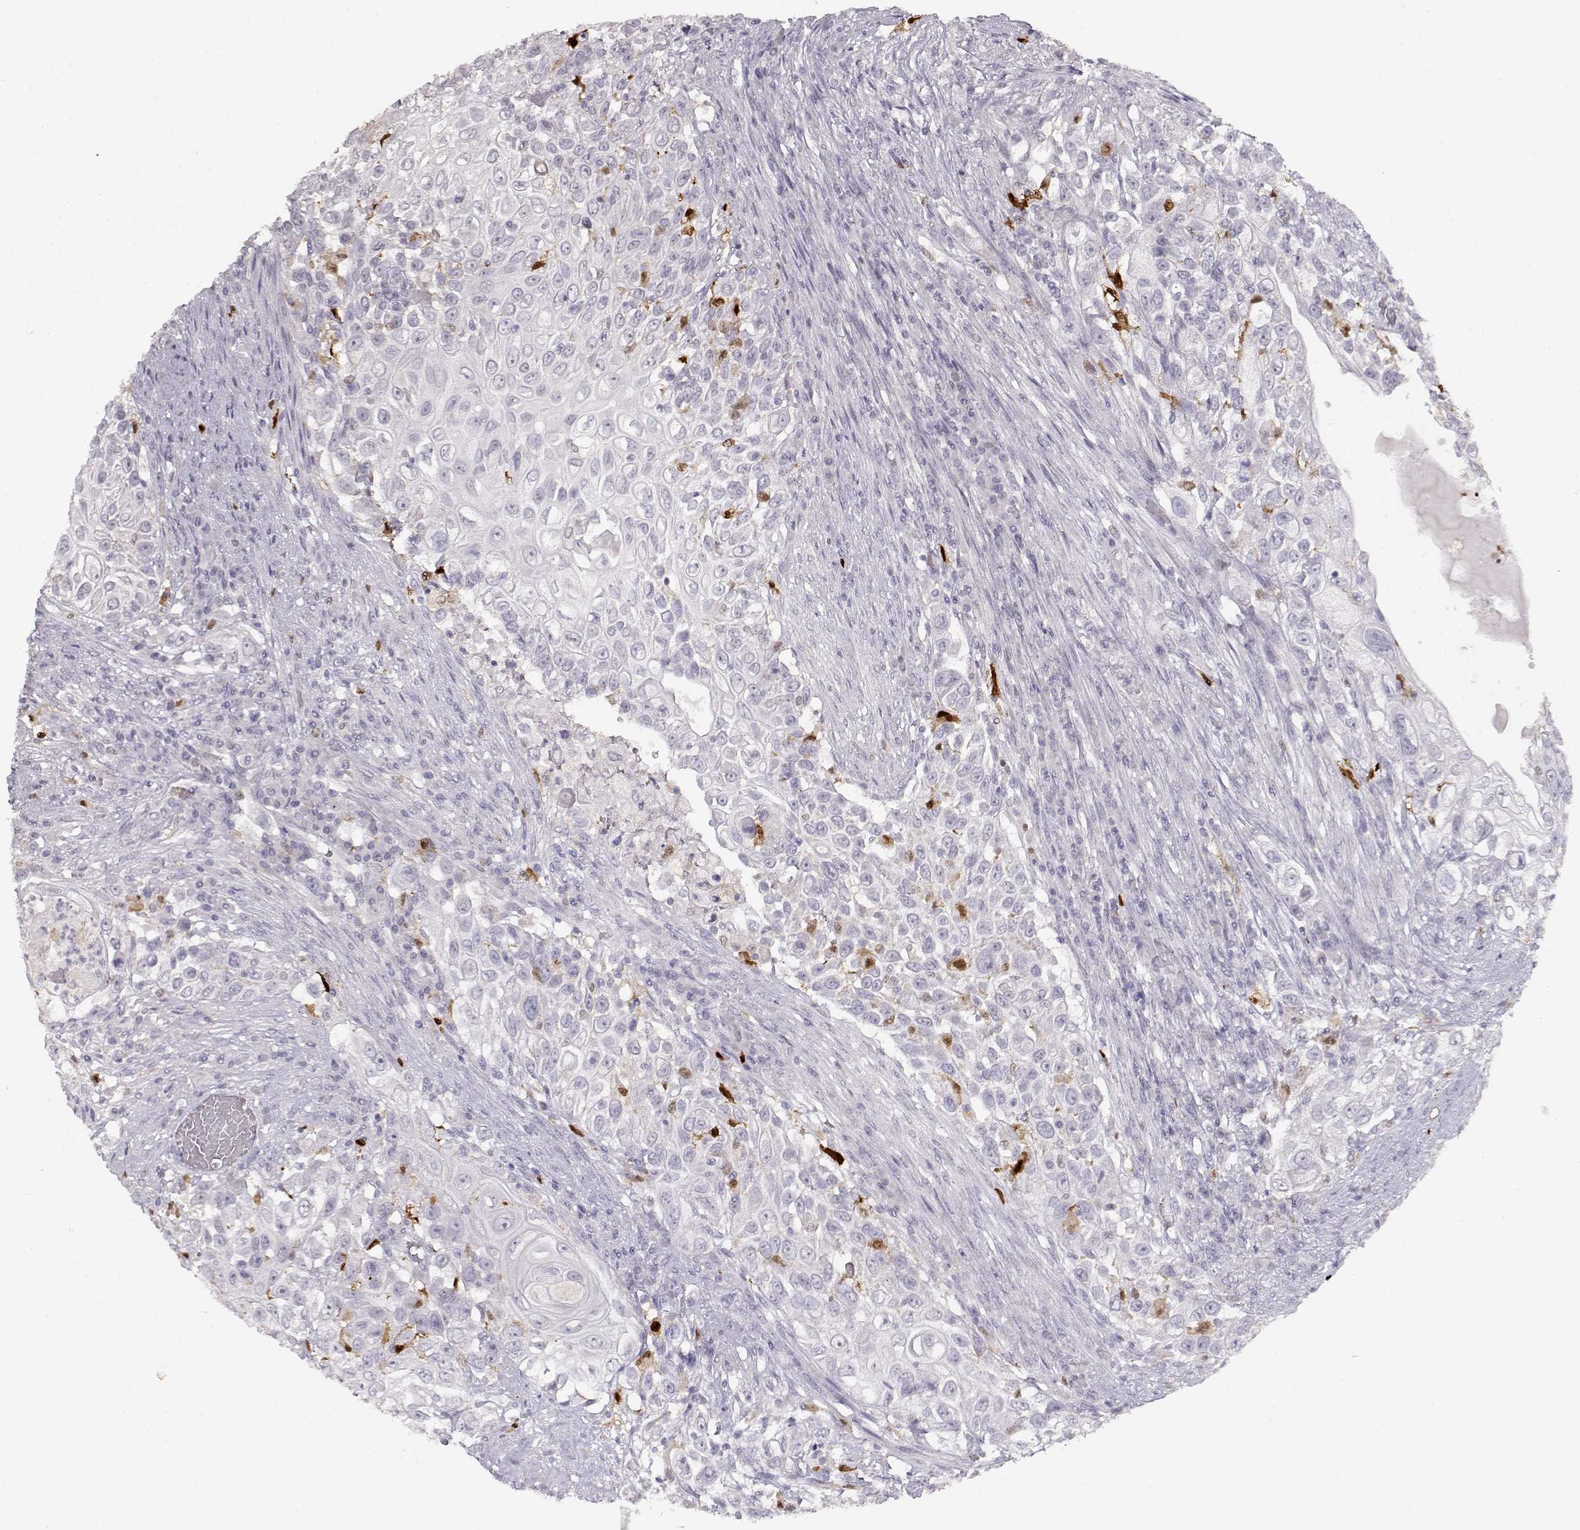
{"staining": {"intensity": "negative", "quantity": "none", "location": "none"}, "tissue": "urothelial cancer", "cell_type": "Tumor cells", "image_type": "cancer", "snomed": [{"axis": "morphology", "description": "Urothelial carcinoma, High grade"}, {"axis": "topography", "description": "Urinary bladder"}], "caption": "A histopathology image of human urothelial cancer is negative for staining in tumor cells.", "gene": "S100B", "patient": {"sex": "female", "age": 56}}